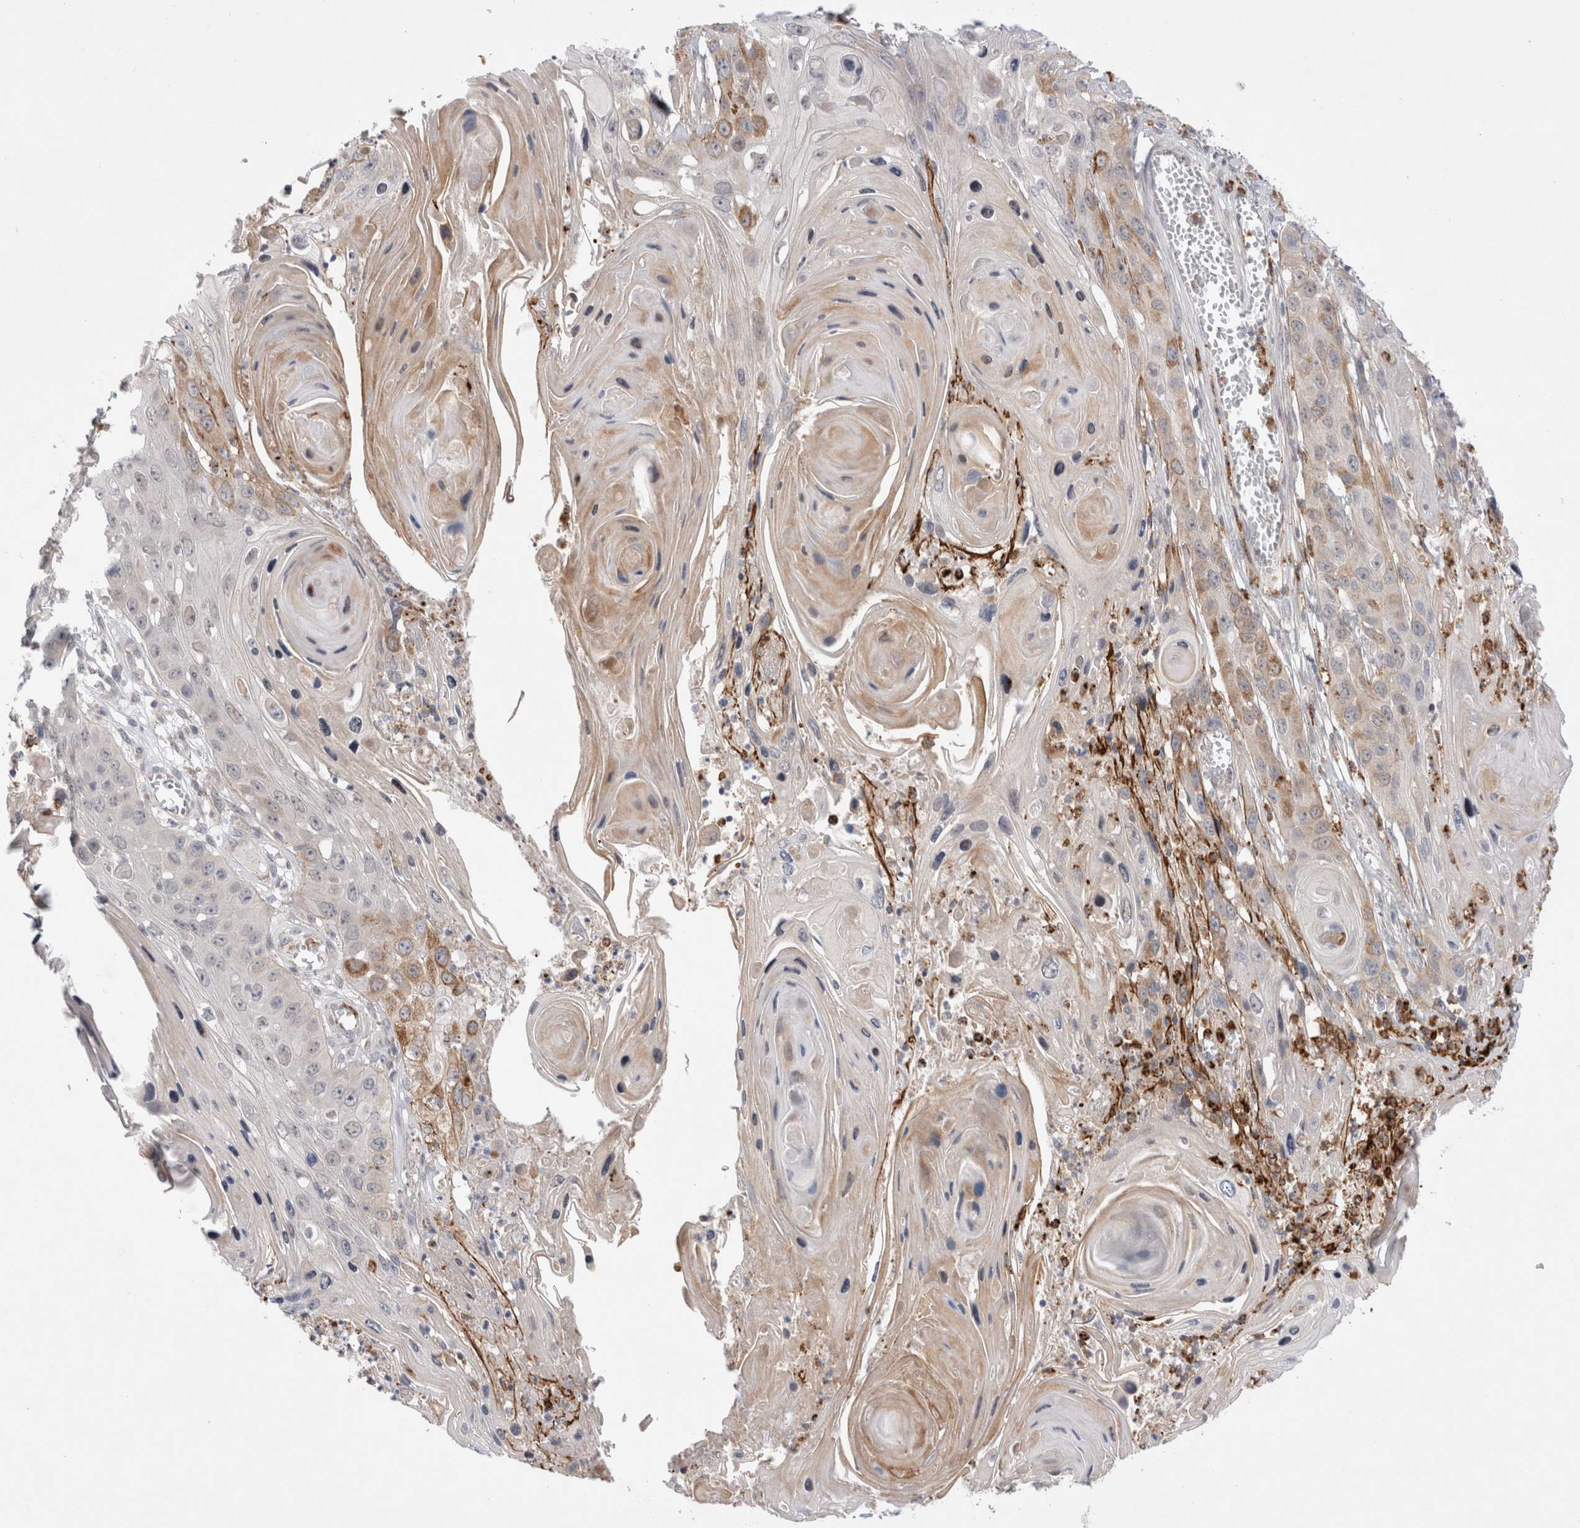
{"staining": {"intensity": "moderate", "quantity": "25%-75%", "location": "cytoplasmic/membranous"}, "tissue": "skin cancer", "cell_type": "Tumor cells", "image_type": "cancer", "snomed": [{"axis": "morphology", "description": "Squamous cell carcinoma, NOS"}, {"axis": "topography", "description": "Skin"}], "caption": "A brown stain labels moderate cytoplasmic/membranous positivity of a protein in human skin cancer tumor cells.", "gene": "GSDMB", "patient": {"sex": "male", "age": 55}}